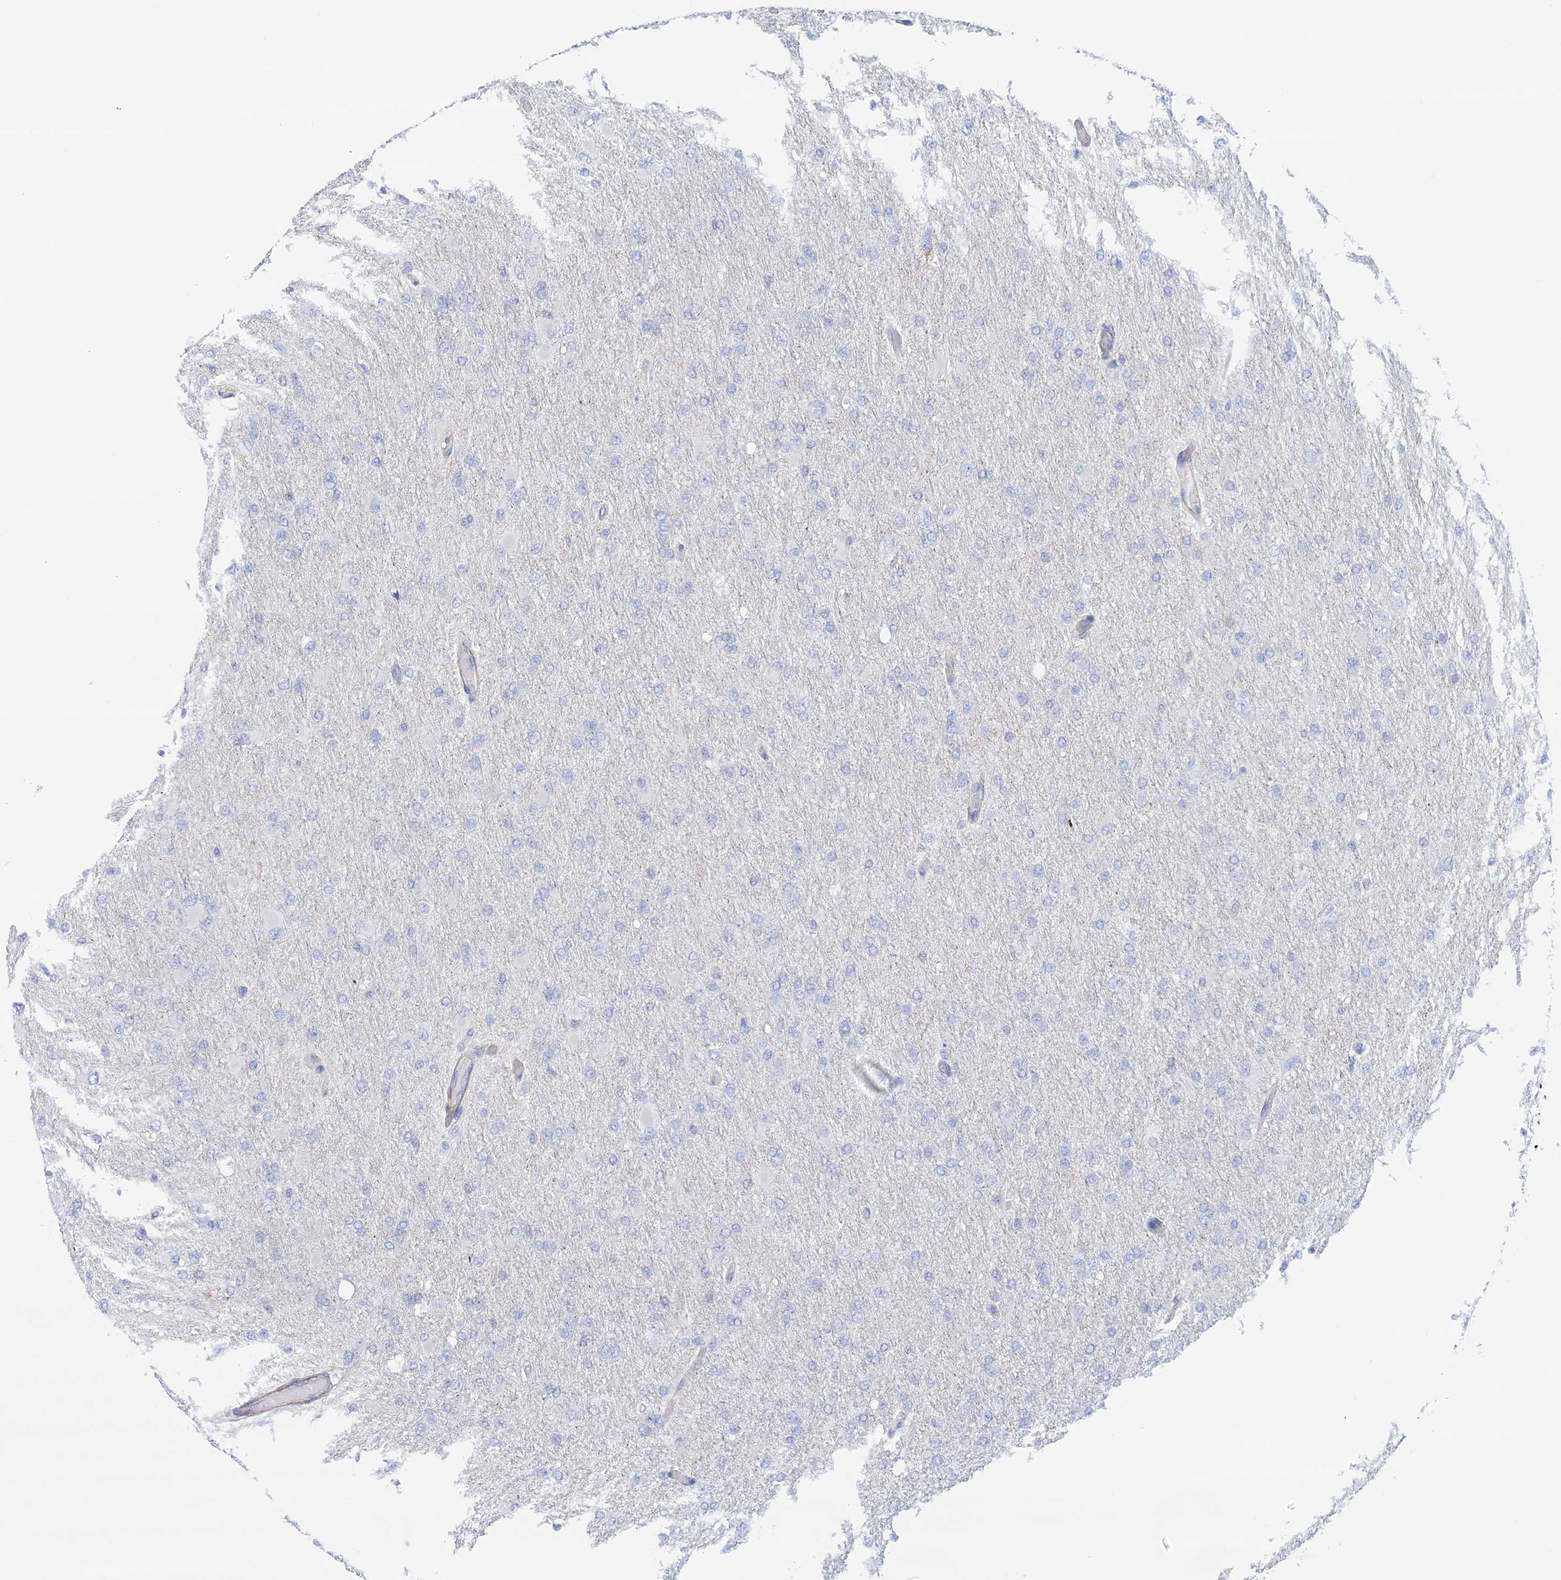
{"staining": {"intensity": "negative", "quantity": "none", "location": "none"}, "tissue": "glioma", "cell_type": "Tumor cells", "image_type": "cancer", "snomed": [{"axis": "morphology", "description": "Glioma, malignant, High grade"}, {"axis": "topography", "description": "Cerebral cortex"}], "caption": "Immunohistochemistry (IHC) image of neoplastic tissue: human glioma stained with DAB displays no significant protein staining in tumor cells.", "gene": "C11orf21", "patient": {"sex": "female", "age": 36}}